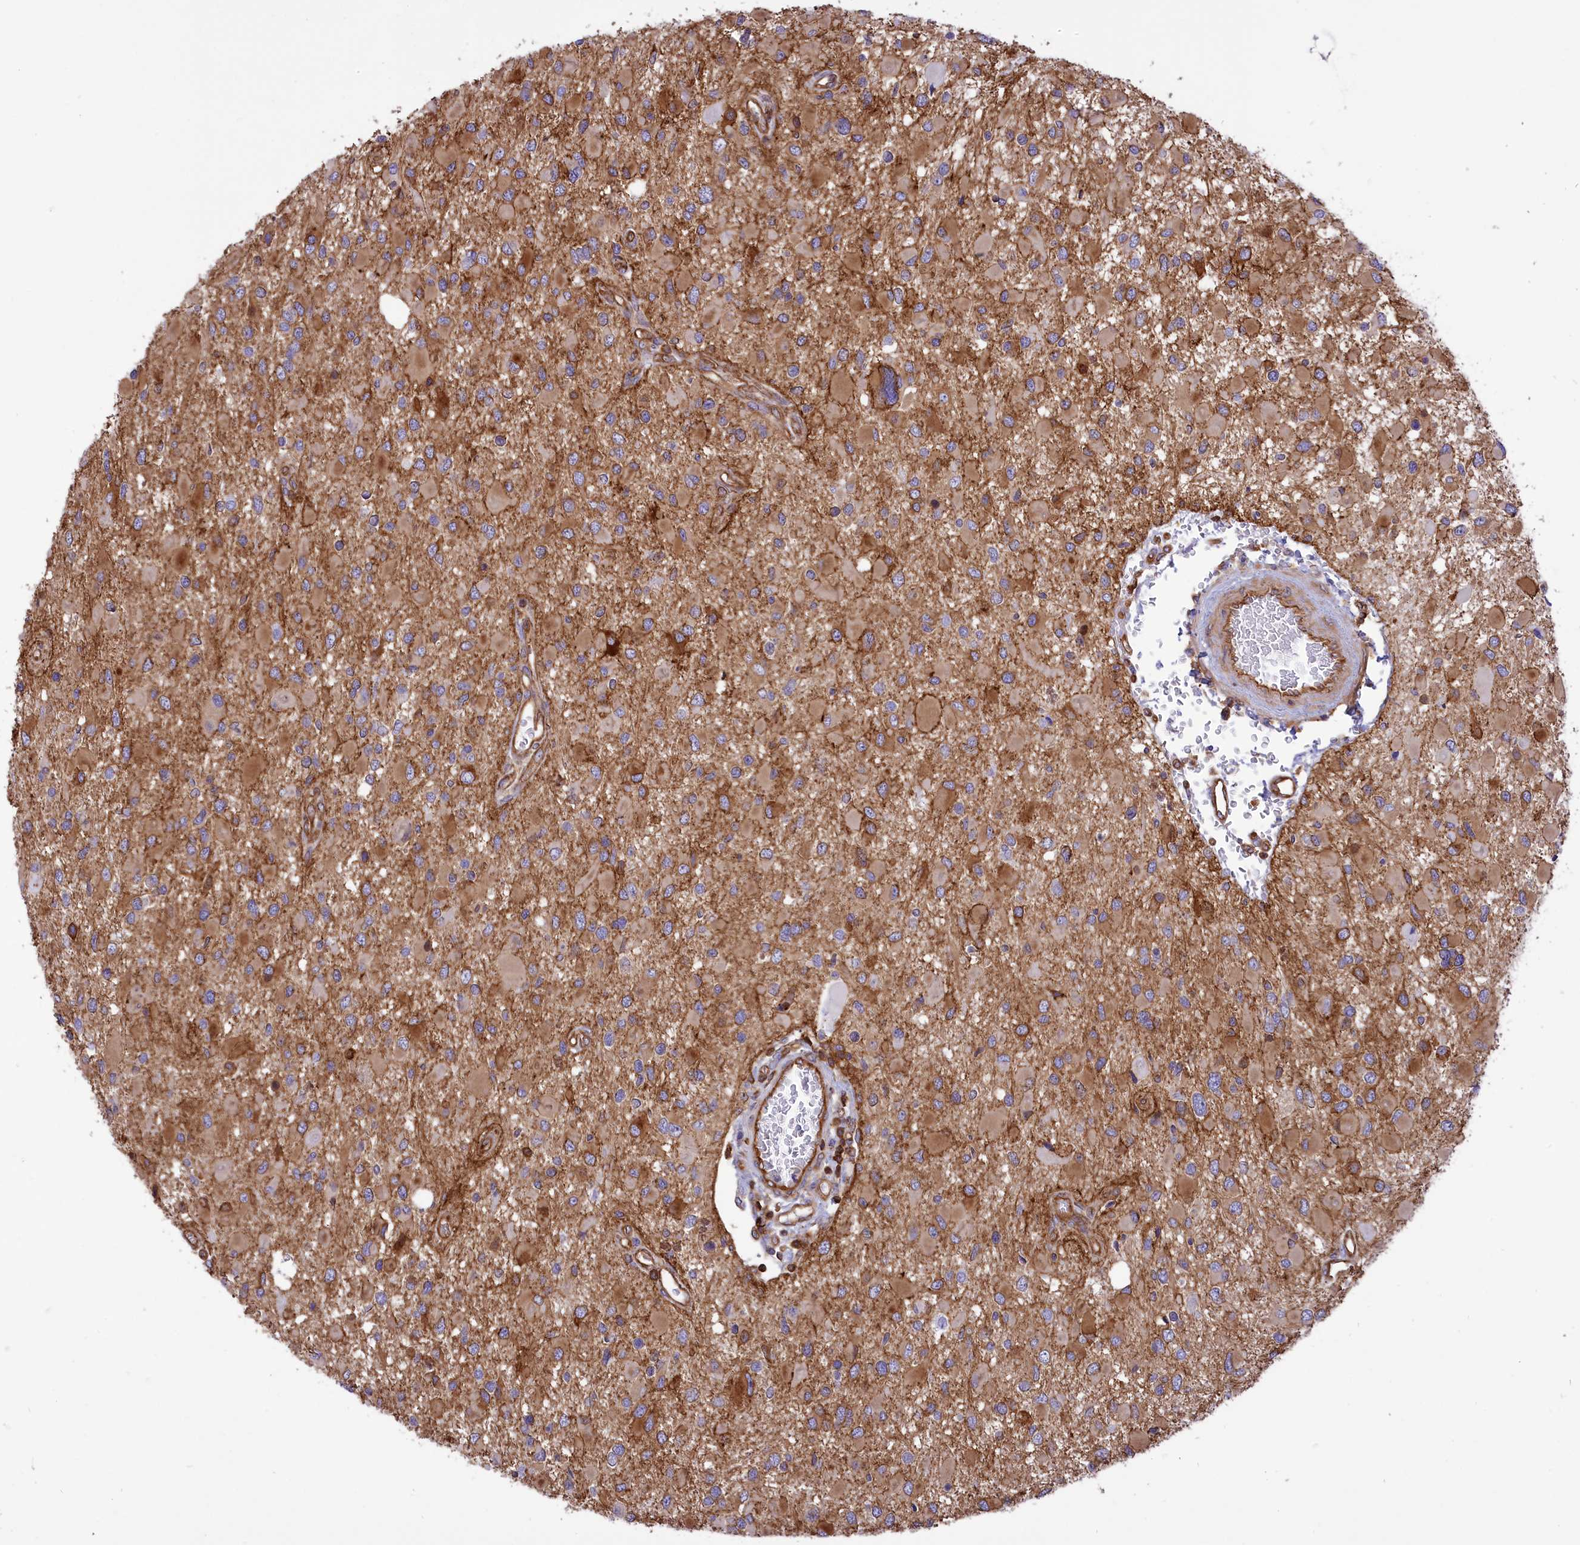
{"staining": {"intensity": "moderate", "quantity": "25%-75%", "location": "cytoplasmic/membranous"}, "tissue": "glioma", "cell_type": "Tumor cells", "image_type": "cancer", "snomed": [{"axis": "morphology", "description": "Glioma, malignant, High grade"}, {"axis": "topography", "description": "Brain"}], "caption": "Malignant glioma (high-grade) stained for a protein (brown) shows moderate cytoplasmic/membranous positive staining in approximately 25%-75% of tumor cells.", "gene": "SEPTIN9", "patient": {"sex": "male", "age": 53}}